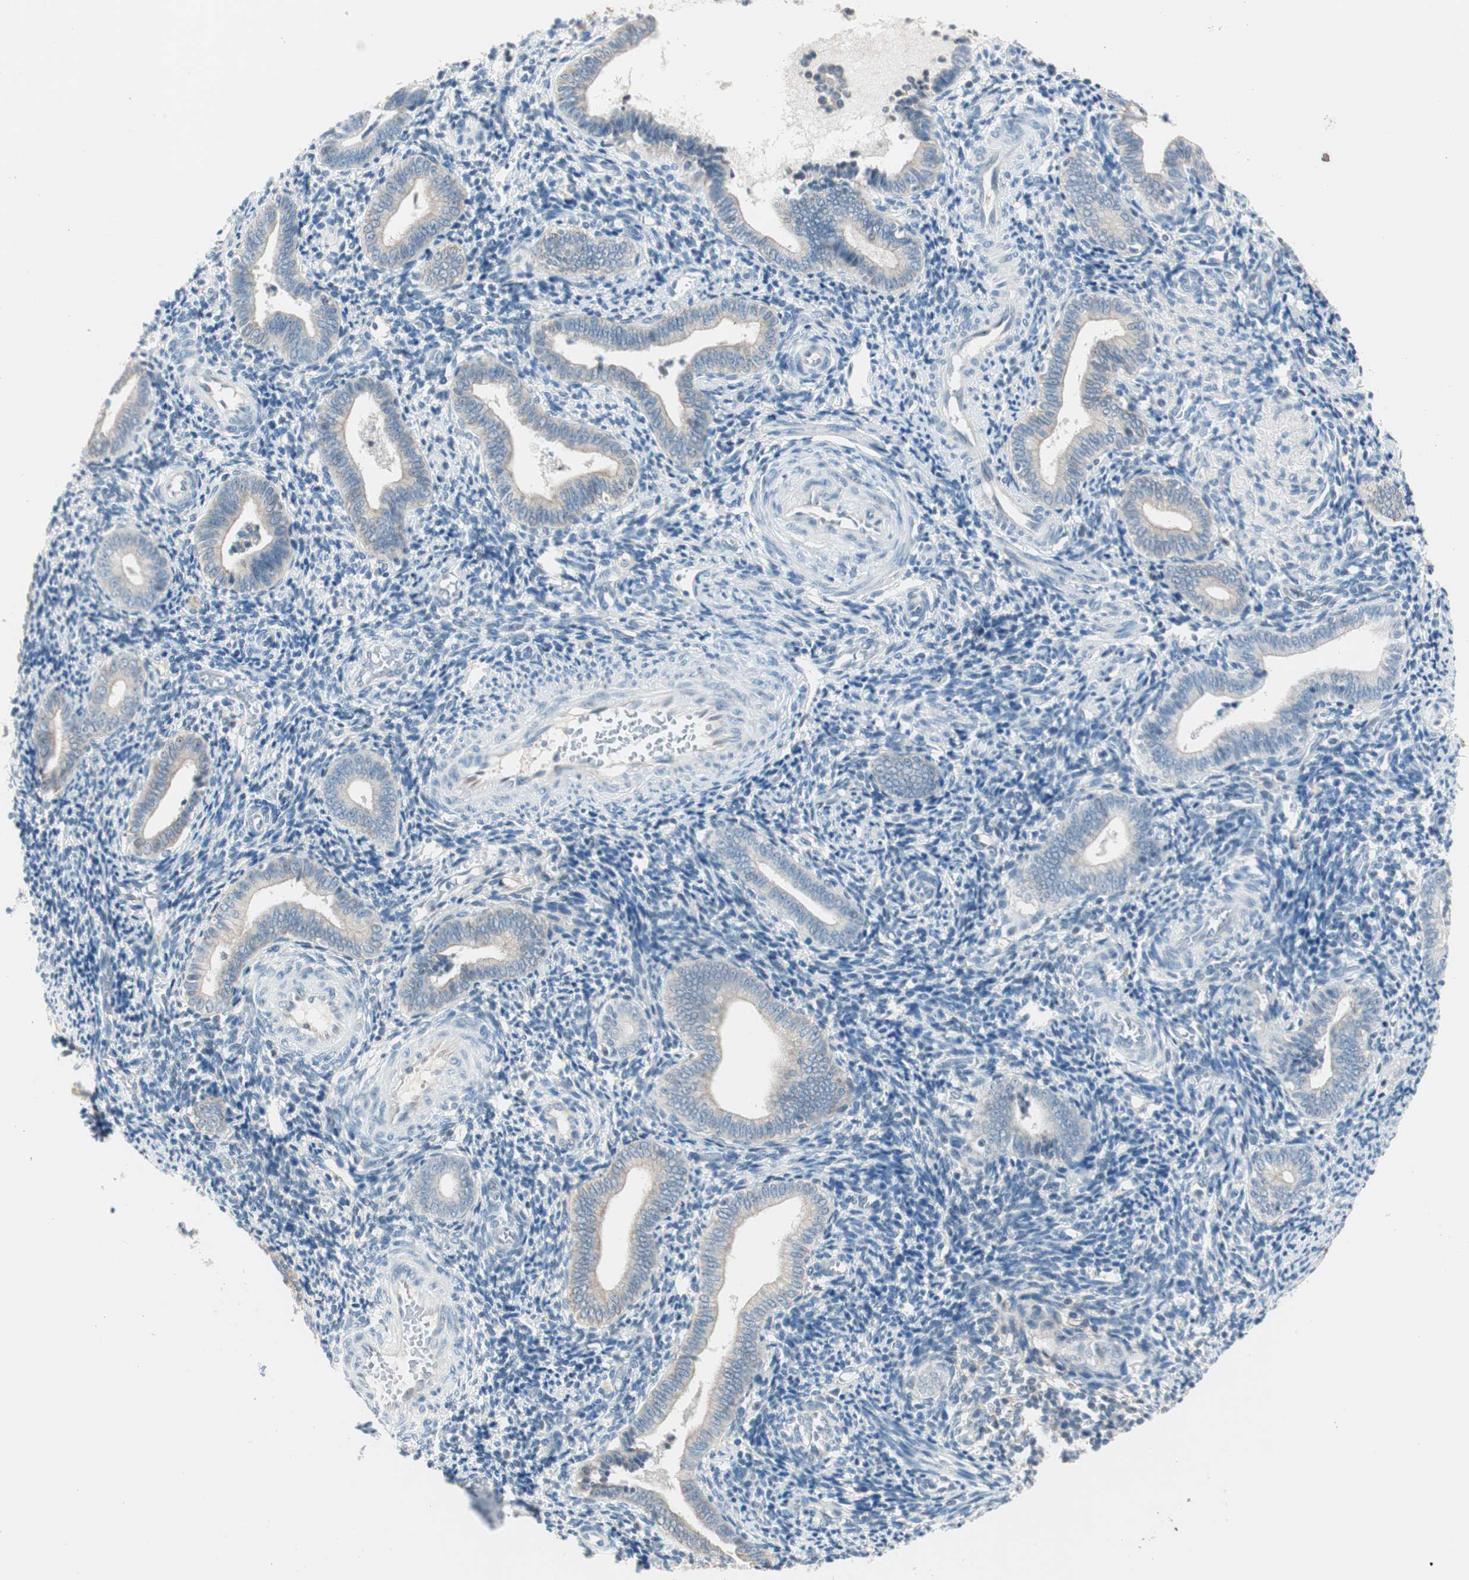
{"staining": {"intensity": "negative", "quantity": "none", "location": "none"}, "tissue": "endometrium", "cell_type": "Cells in endometrial stroma", "image_type": "normal", "snomed": [{"axis": "morphology", "description": "Normal tissue, NOS"}, {"axis": "topography", "description": "Uterus"}, {"axis": "topography", "description": "Endometrium"}], "caption": "IHC histopathology image of normal endometrium: human endometrium stained with DAB shows no significant protein positivity in cells in endometrial stroma.", "gene": "GNAO1", "patient": {"sex": "female", "age": 33}}